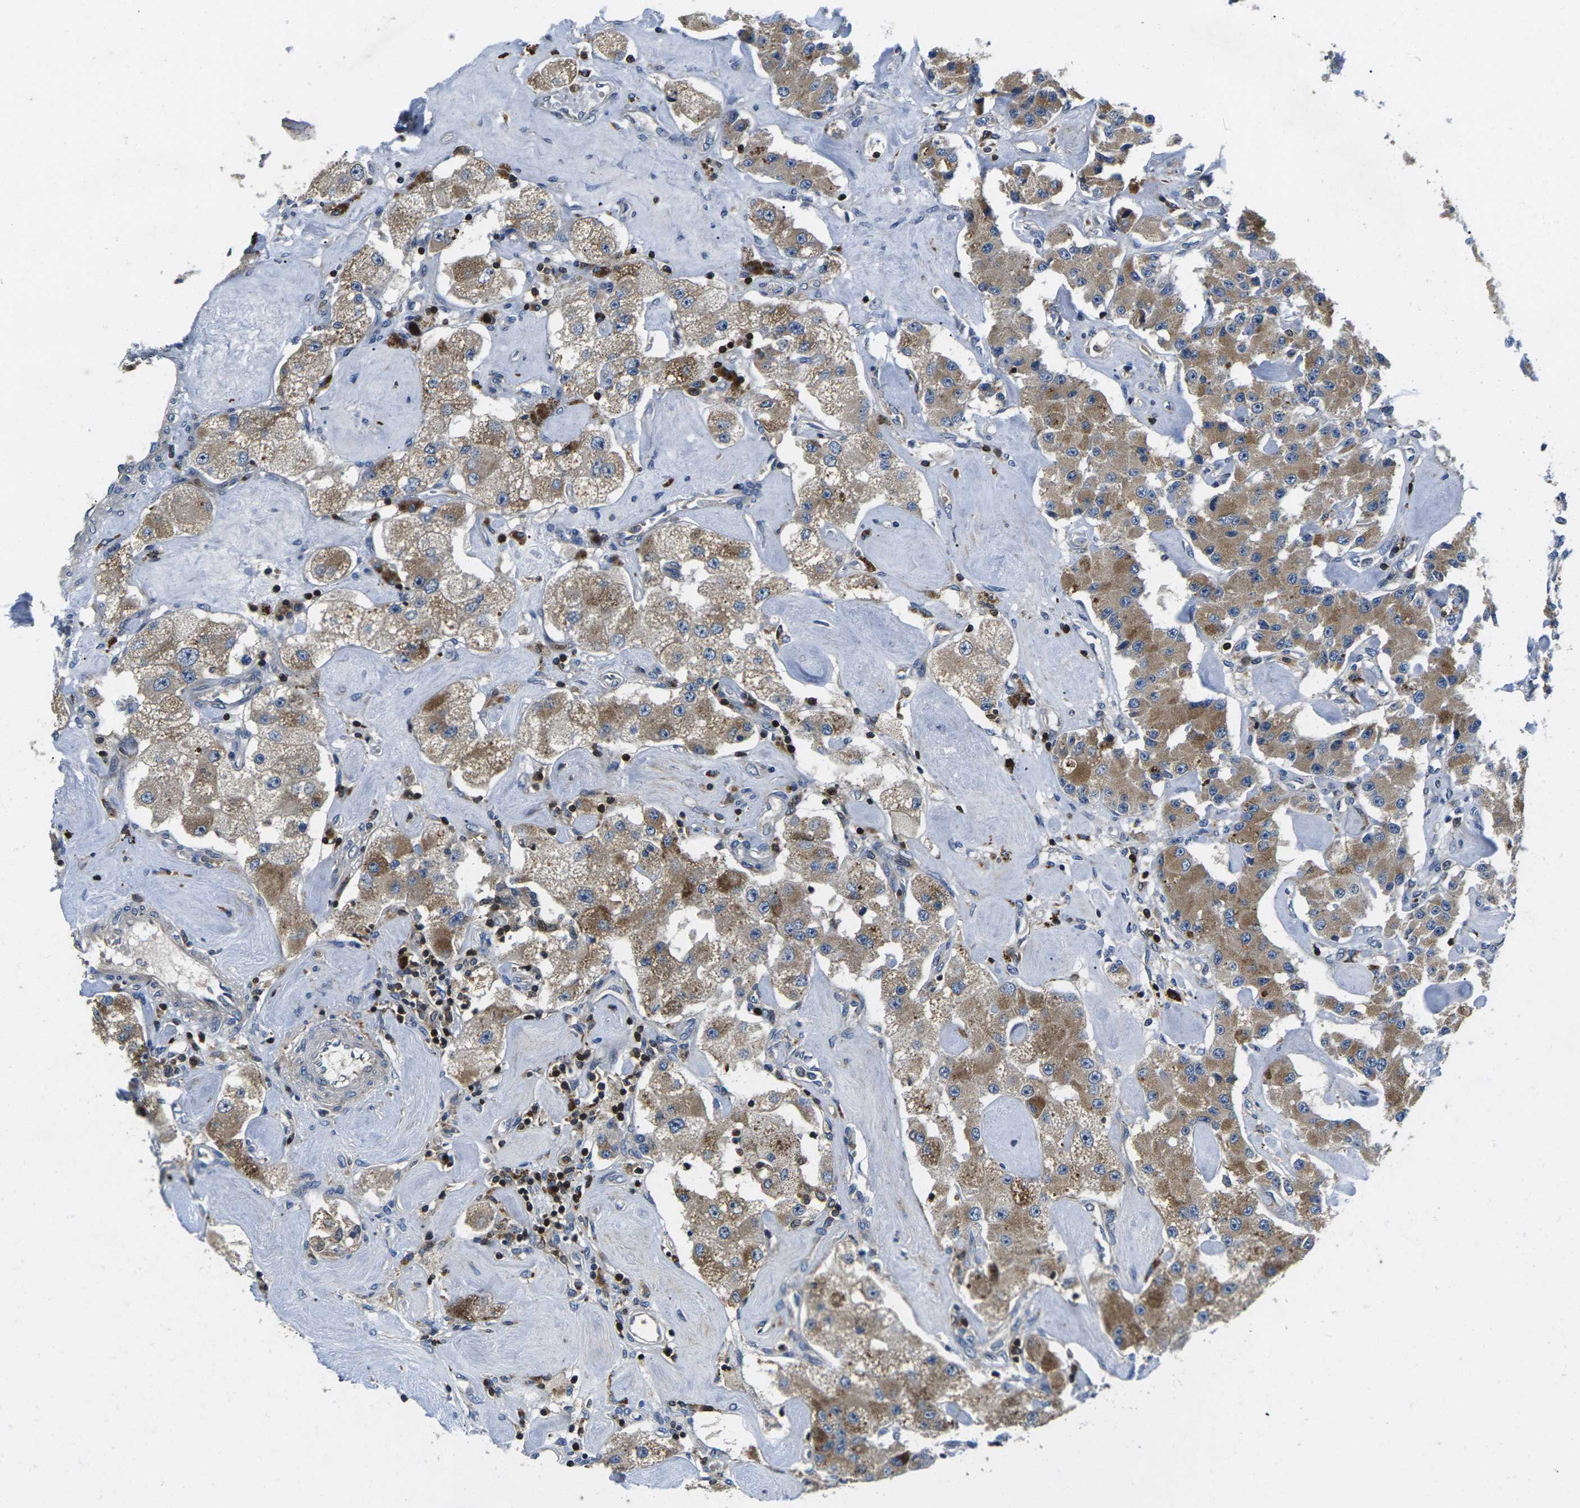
{"staining": {"intensity": "moderate", "quantity": ">75%", "location": "cytoplasmic/membranous"}, "tissue": "carcinoid", "cell_type": "Tumor cells", "image_type": "cancer", "snomed": [{"axis": "morphology", "description": "Carcinoid, malignant, NOS"}, {"axis": "topography", "description": "Pancreas"}], "caption": "Tumor cells show medium levels of moderate cytoplasmic/membranous expression in approximately >75% of cells in human carcinoid (malignant).", "gene": "PLCE1", "patient": {"sex": "male", "age": 41}}